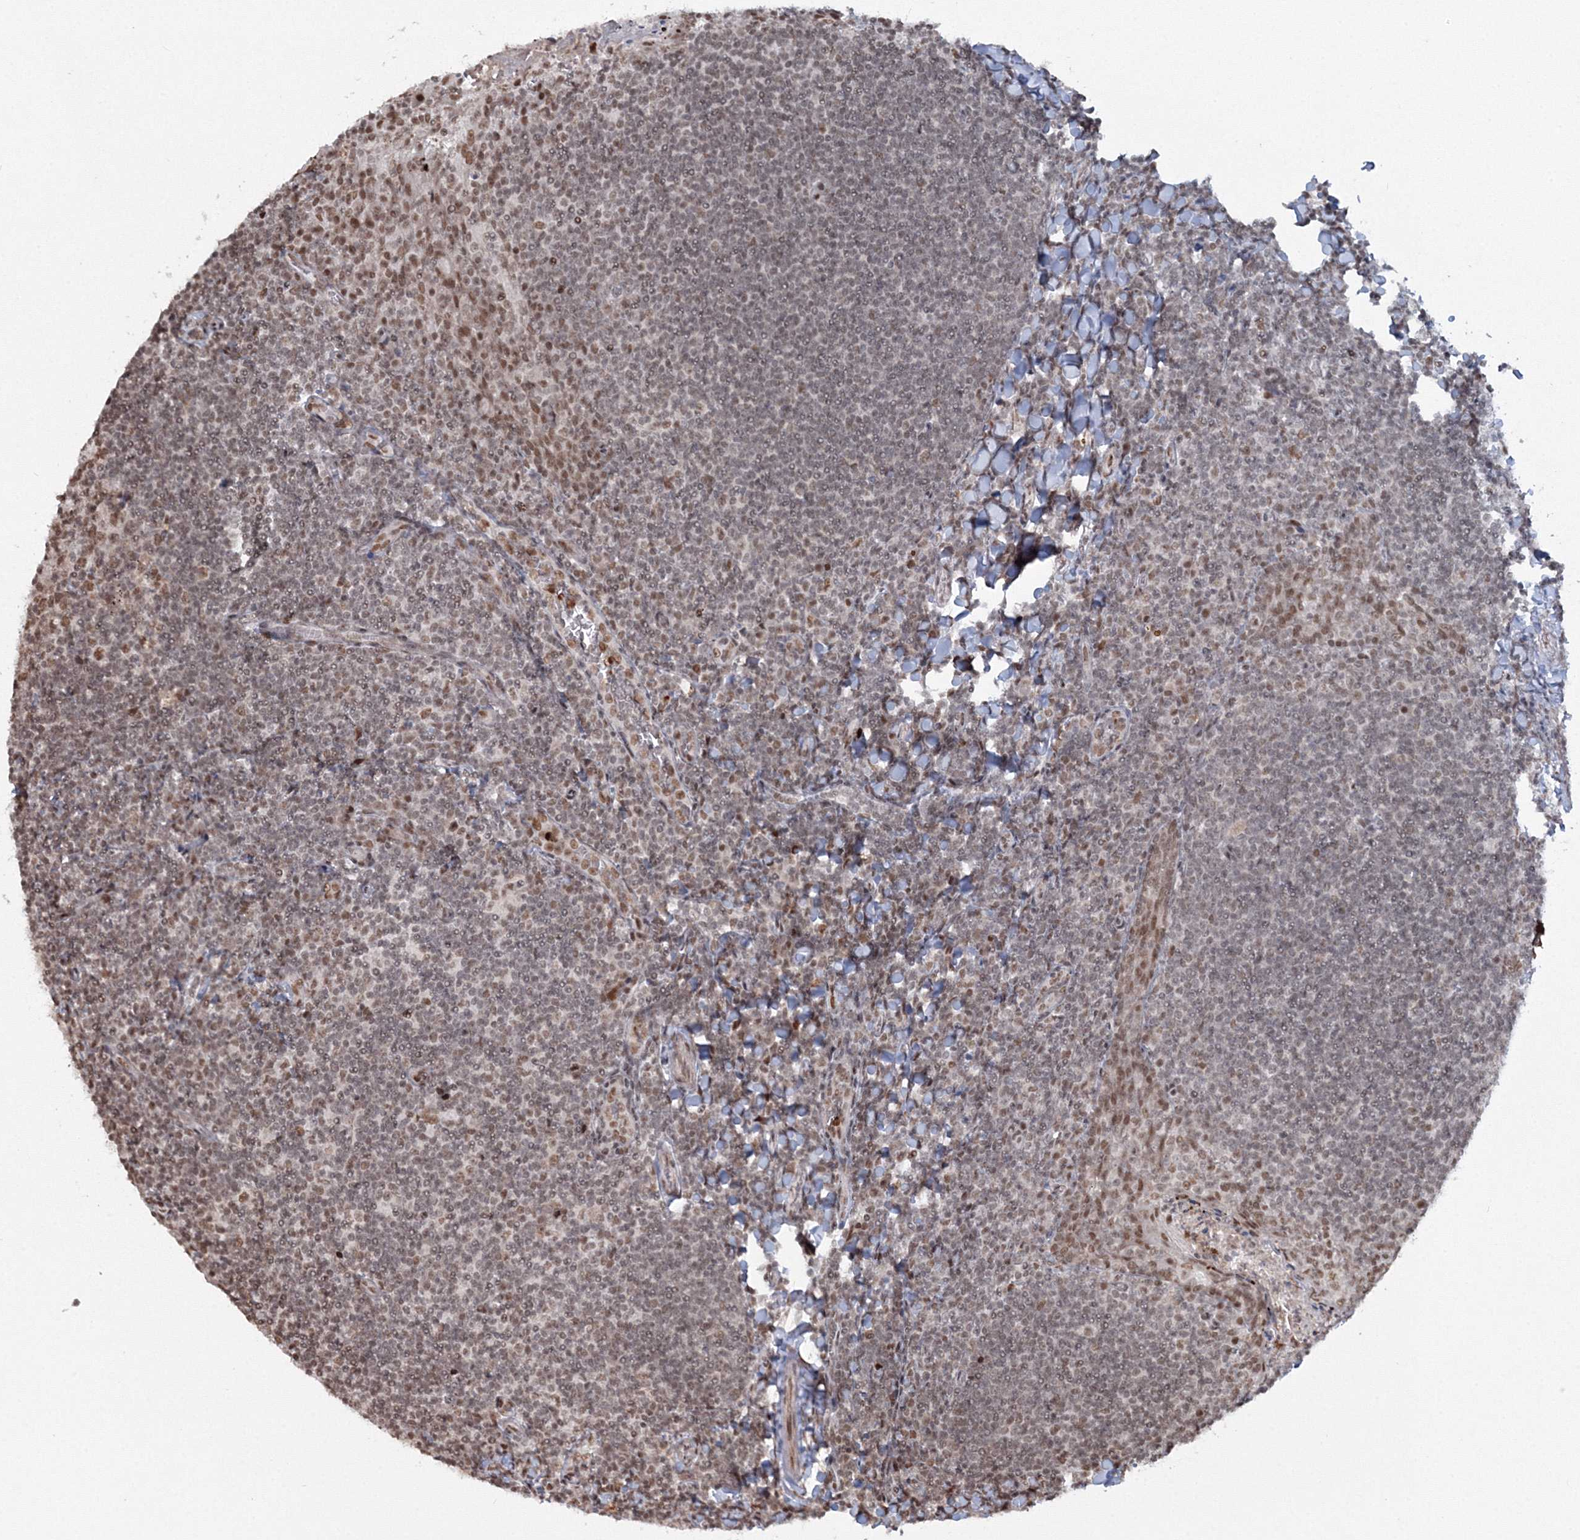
{"staining": {"intensity": "moderate", "quantity": "25%-75%", "location": "nuclear"}, "tissue": "tonsil", "cell_type": "Germinal center cells", "image_type": "normal", "snomed": [{"axis": "morphology", "description": "Normal tissue, NOS"}, {"axis": "topography", "description": "Tonsil"}], "caption": "Immunohistochemical staining of normal tonsil displays 25%-75% levels of moderate nuclear protein expression in about 25%-75% of germinal center cells.", "gene": "C3orf33", "patient": {"sex": "male", "age": 27}}